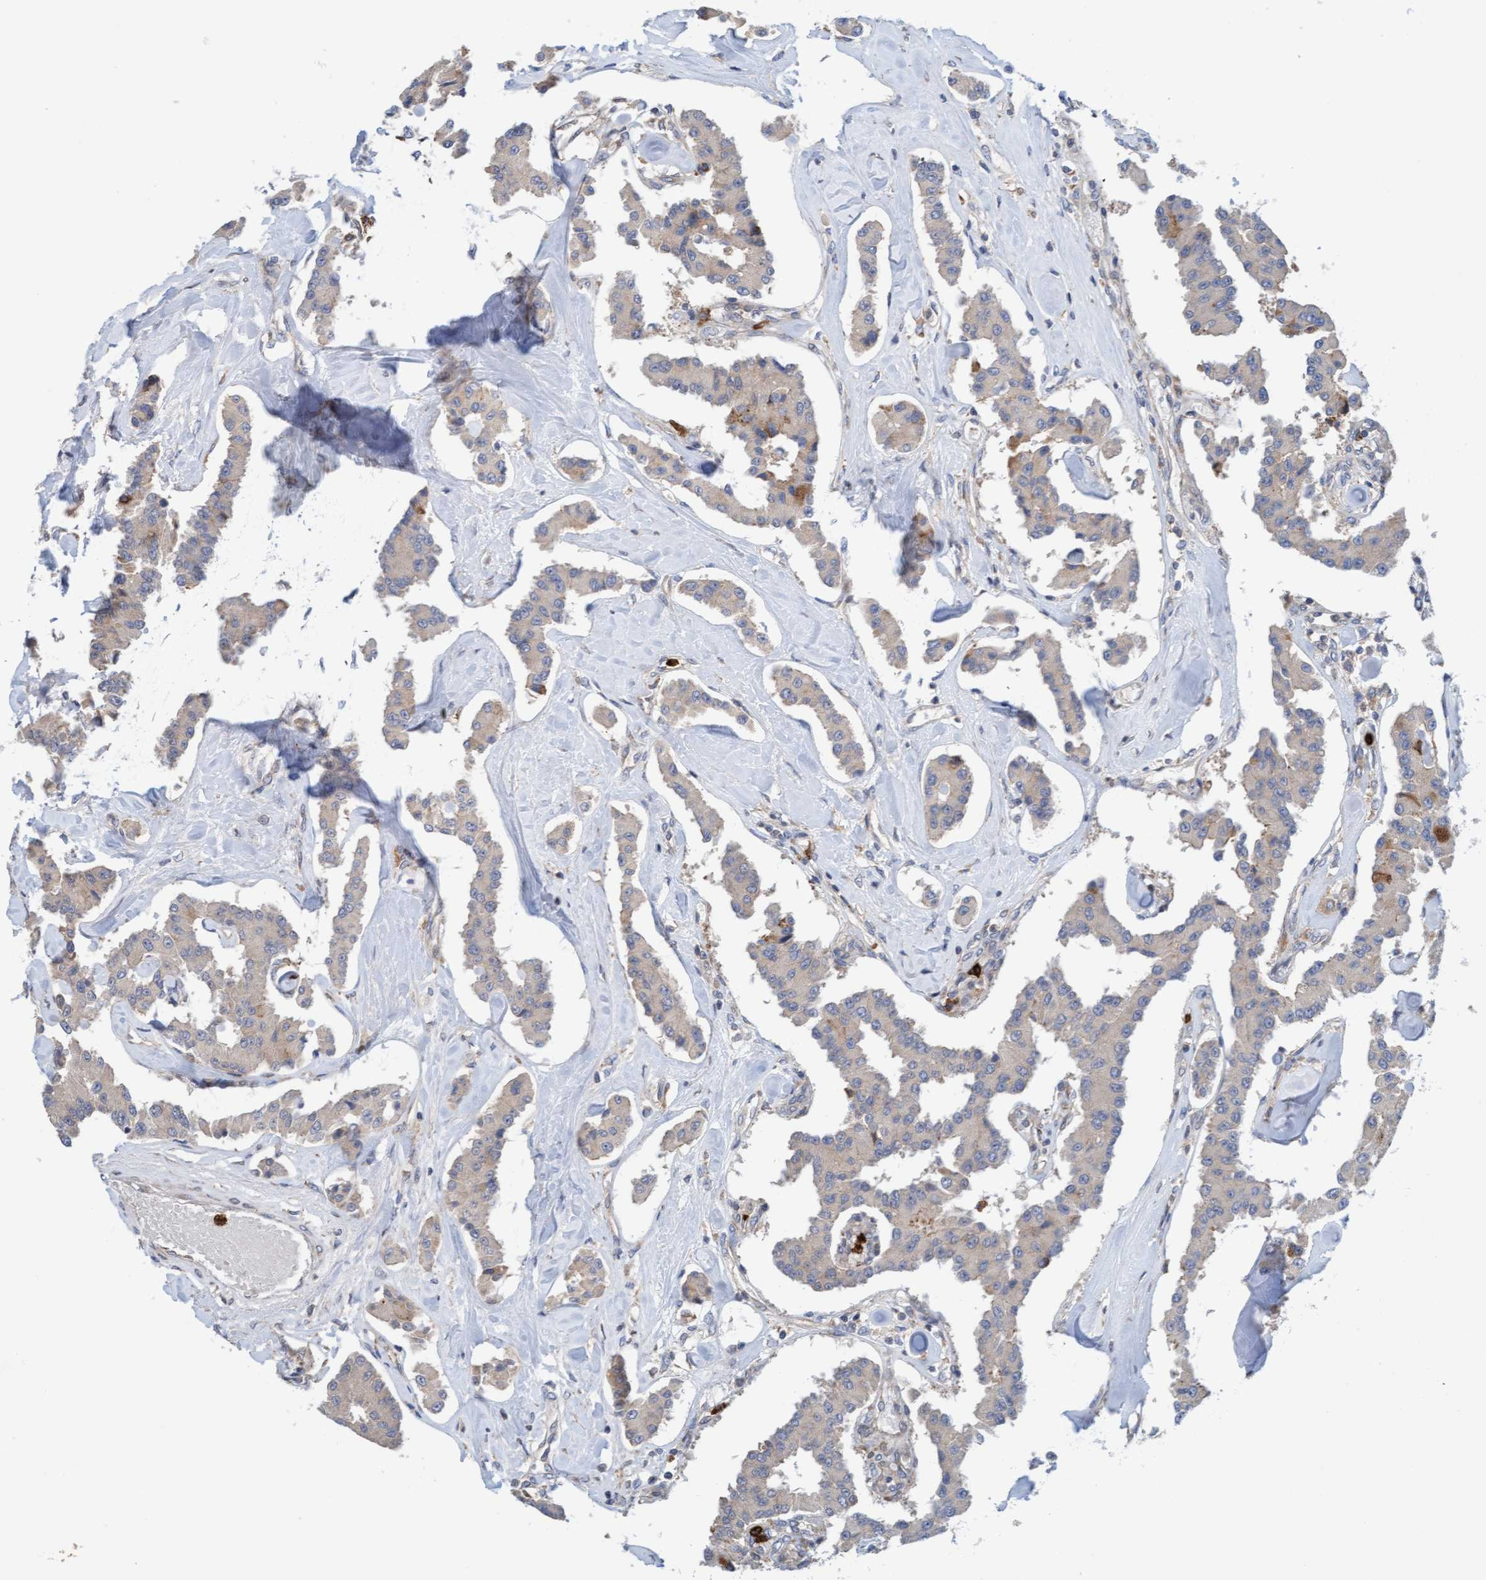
{"staining": {"intensity": "moderate", "quantity": "<25%", "location": "cytoplasmic/membranous"}, "tissue": "carcinoid", "cell_type": "Tumor cells", "image_type": "cancer", "snomed": [{"axis": "morphology", "description": "Carcinoid, malignant, NOS"}, {"axis": "topography", "description": "Pancreas"}], "caption": "IHC image of neoplastic tissue: carcinoid stained using immunohistochemistry exhibits low levels of moderate protein expression localized specifically in the cytoplasmic/membranous of tumor cells, appearing as a cytoplasmic/membranous brown color.", "gene": "MMP8", "patient": {"sex": "male", "age": 41}}